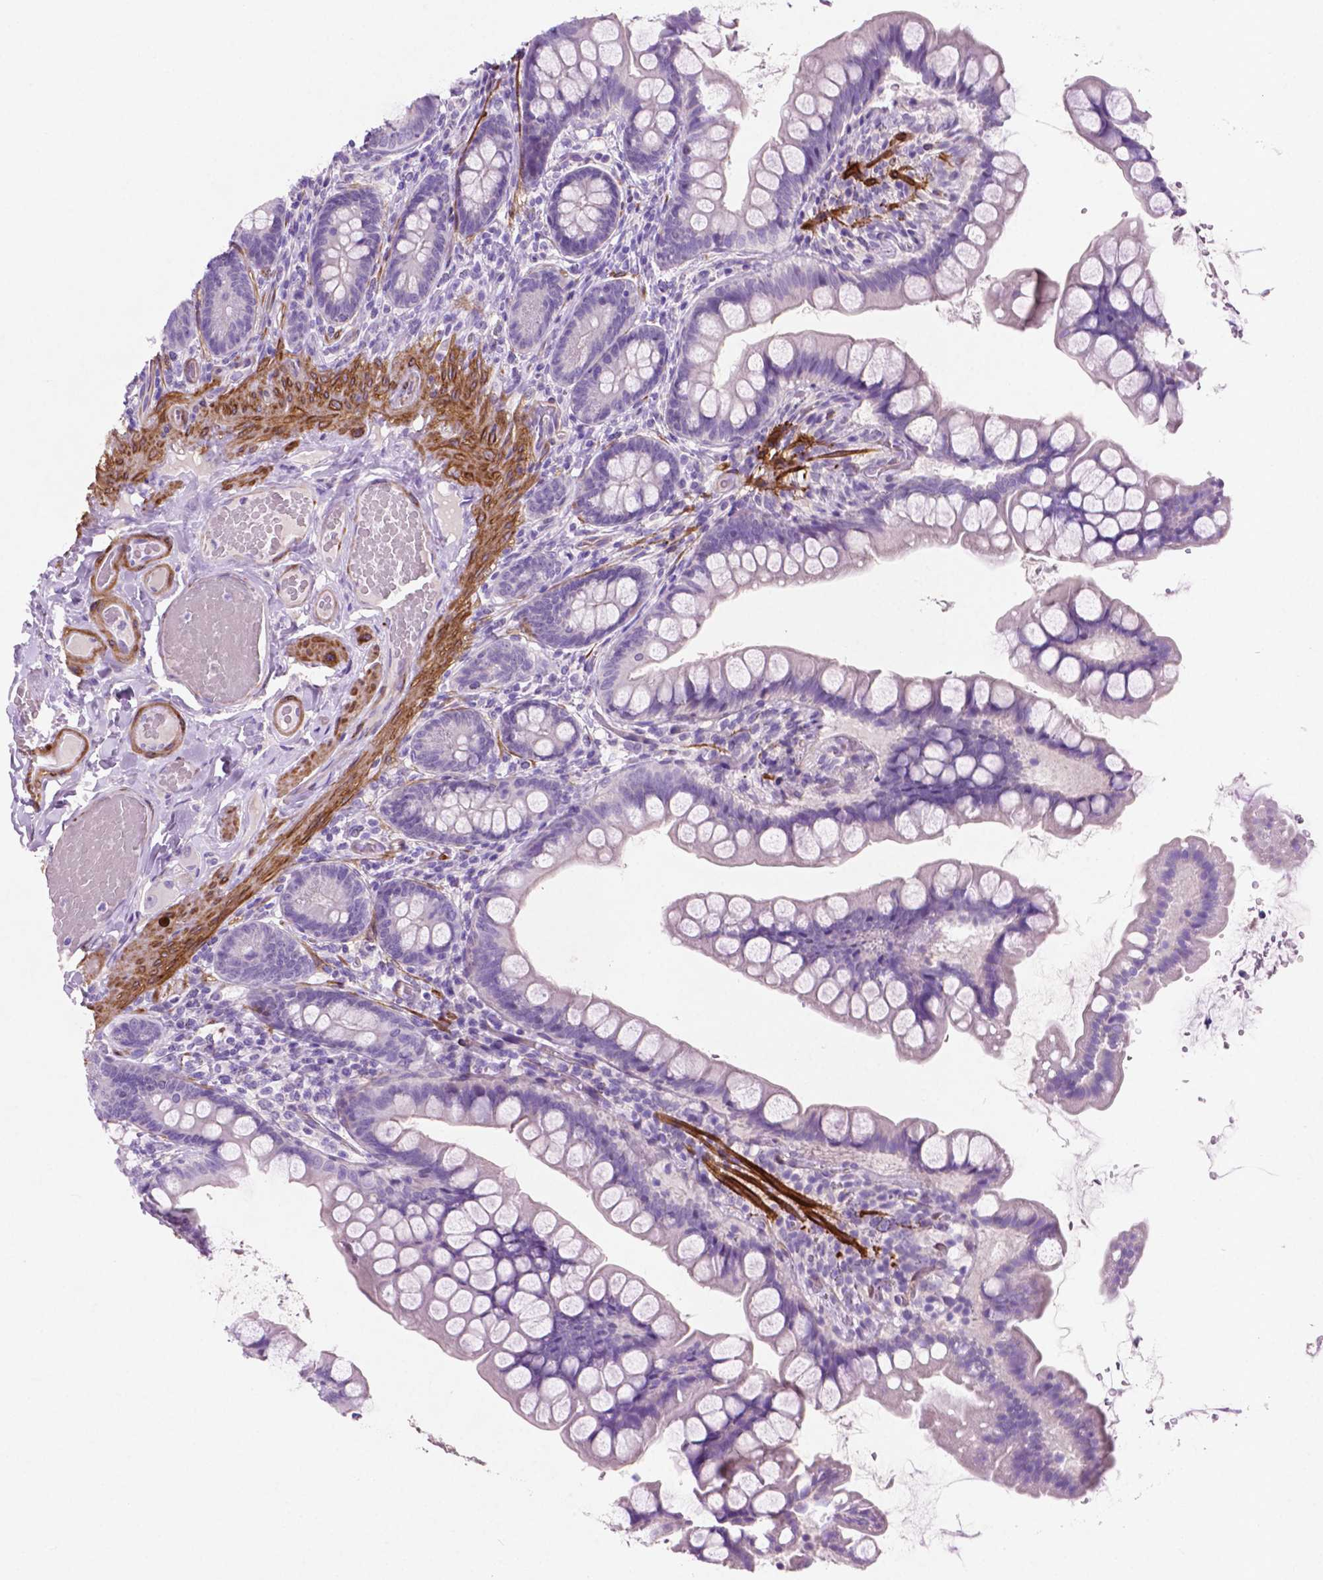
{"staining": {"intensity": "negative", "quantity": "none", "location": "none"}, "tissue": "small intestine", "cell_type": "Glandular cells", "image_type": "normal", "snomed": [{"axis": "morphology", "description": "Normal tissue, NOS"}, {"axis": "topography", "description": "Small intestine"}], "caption": "Immunohistochemistry (IHC) image of benign human small intestine stained for a protein (brown), which displays no expression in glandular cells.", "gene": "ASPG", "patient": {"sex": "male", "age": 70}}